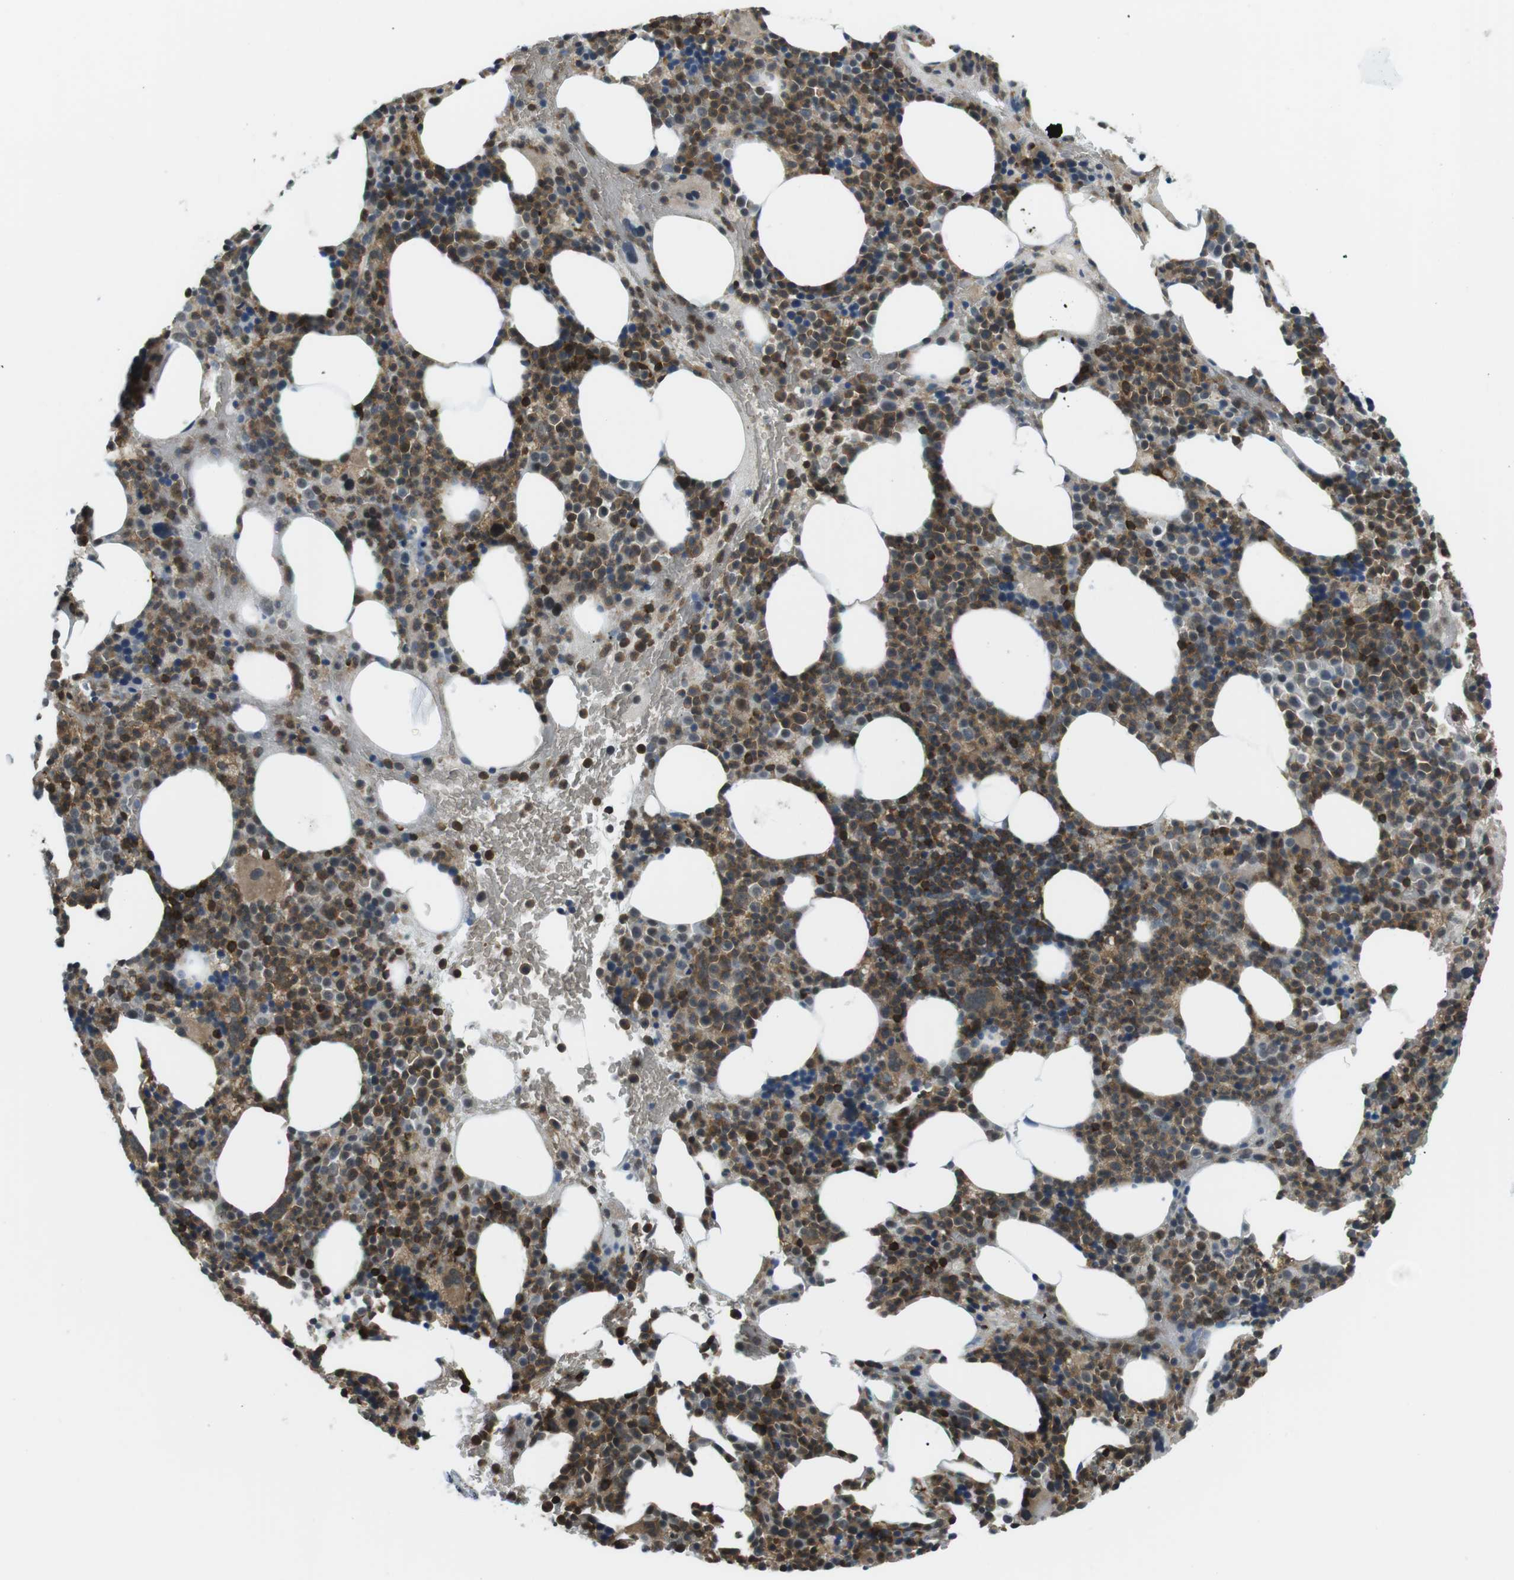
{"staining": {"intensity": "moderate", "quantity": ">75%", "location": "cytoplasmic/membranous"}, "tissue": "bone marrow", "cell_type": "Hematopoietic cells", "image_type": "normal", "snomed": [{"axis": "morphology", "description": "Normal tissue, NOS"}, {"axis": "morphology", "description": "Inflammation, NOS"}, {"axis": "topography", "description": "Bone marrow"}], "caption": "The image displays immunohistochemical staining of unremarkable bone marrow. There is moderate cytoplasmic/membranous staining is present in about >75% of hematopoietic cells. The staining was performed using DAB (3,3'-diaminobenzidine) to visualize the protein expression in brown, while the nuclei were stained in blue with hematoxylin (Magnification: 20x).", "gene": "STK10", "patient": {"sex": "male", "age": 73}}